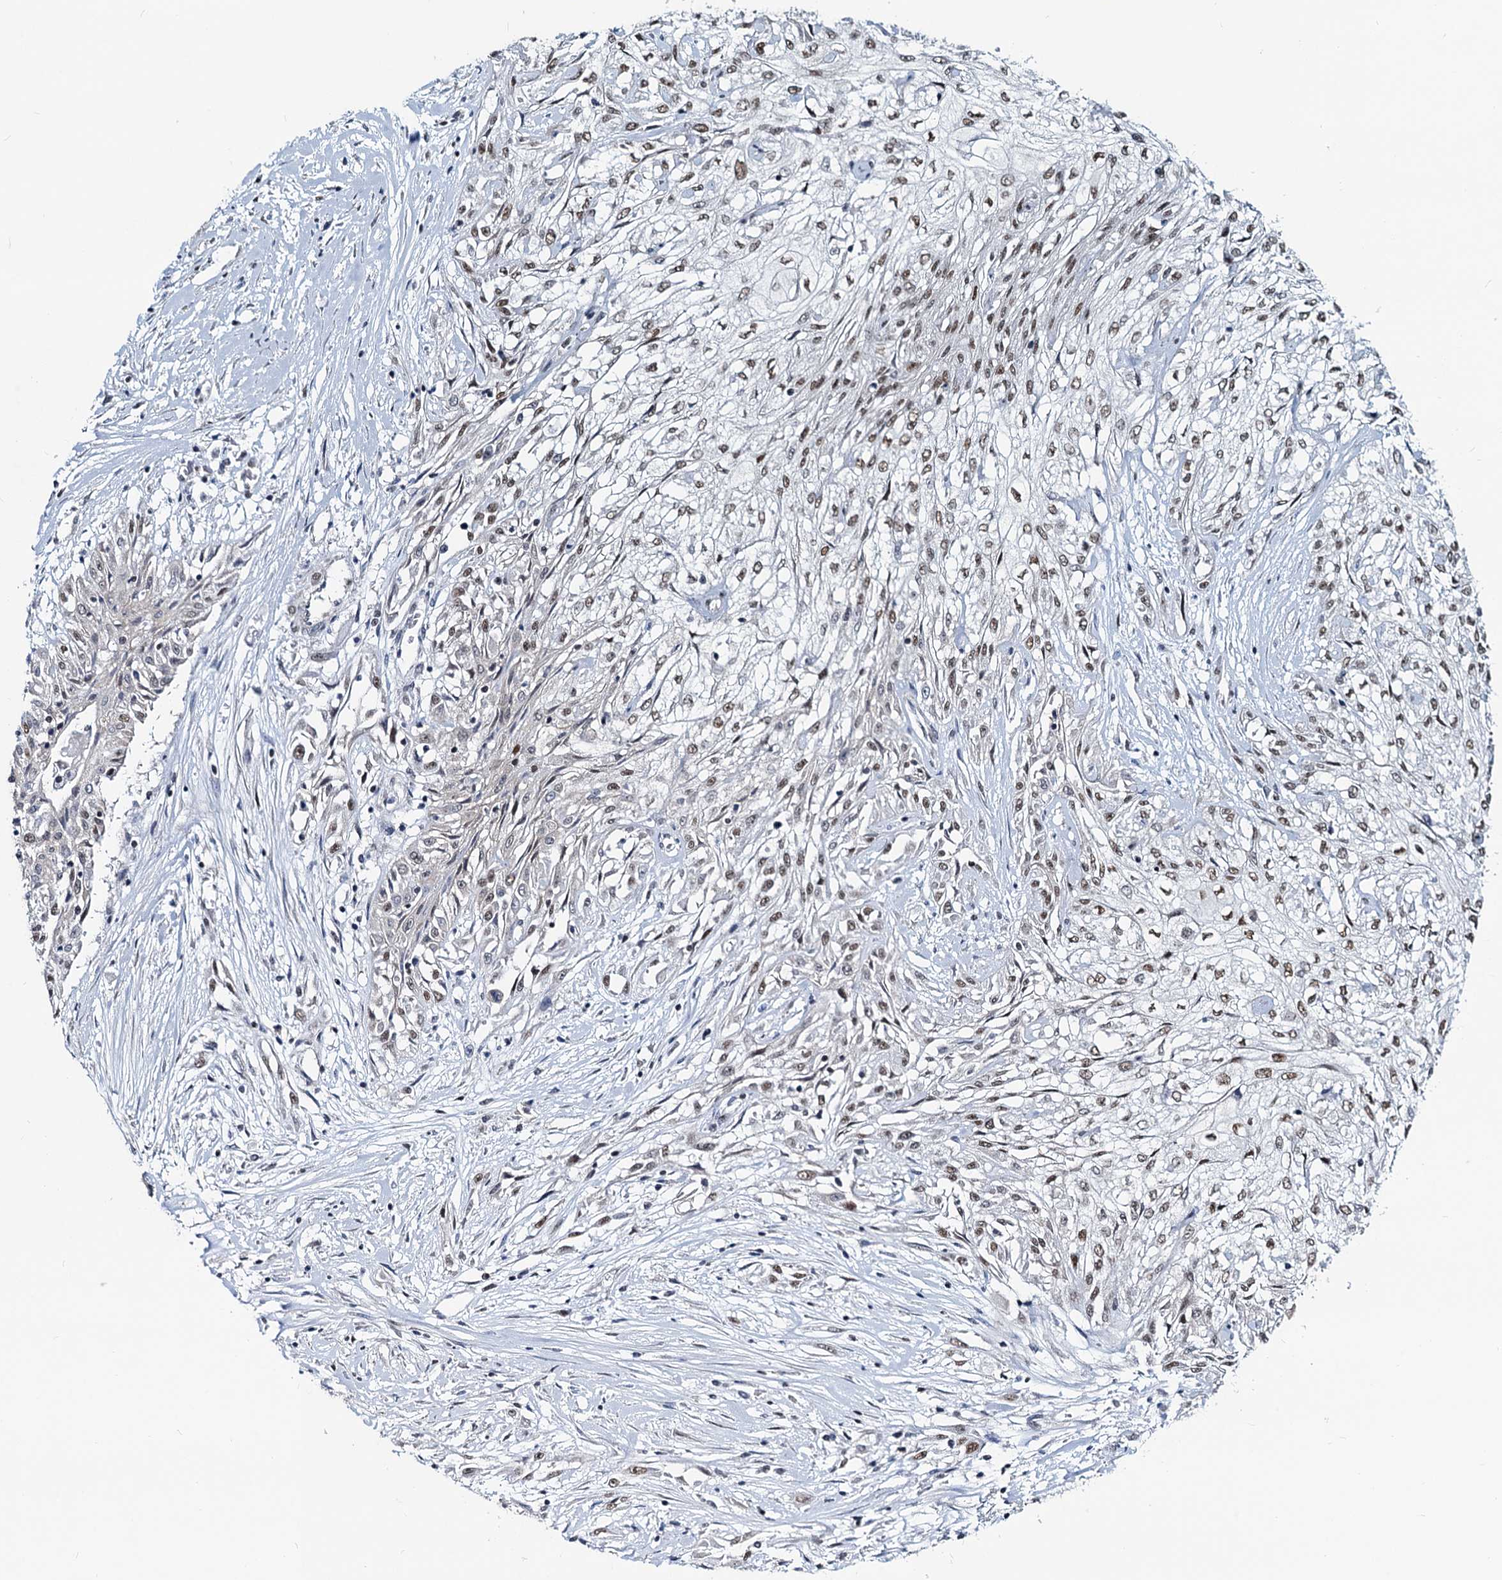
{"staining": {"intensity": "weak", "quantity": "25%-75%", "location": "nuclear"}, "tissue": "skin cancer", "cell_type": "Tumor cells", "image_type": "cancer", "snomed": [{"axis": "morphology", "description": "Squamous cell carcinoma, NOS"}, {"axis": "morphology", "description": "Squamous cell carcinoma, metastatic, NOS"}, {"axis": "topography", "description": "Skin"}, {"axis": "topography", "description": "Lymph node"}], "caption": "High-magnification brightfield microscopy of skin cancer stained with DAB (brown) and counterstained with hematoxylin (blue). tumor cells exhibit weak nuclear positivity is identified in approximately25%-75% of cells.", "gene": "METTL14", "patient": {"sex": "male", "age": 75}}